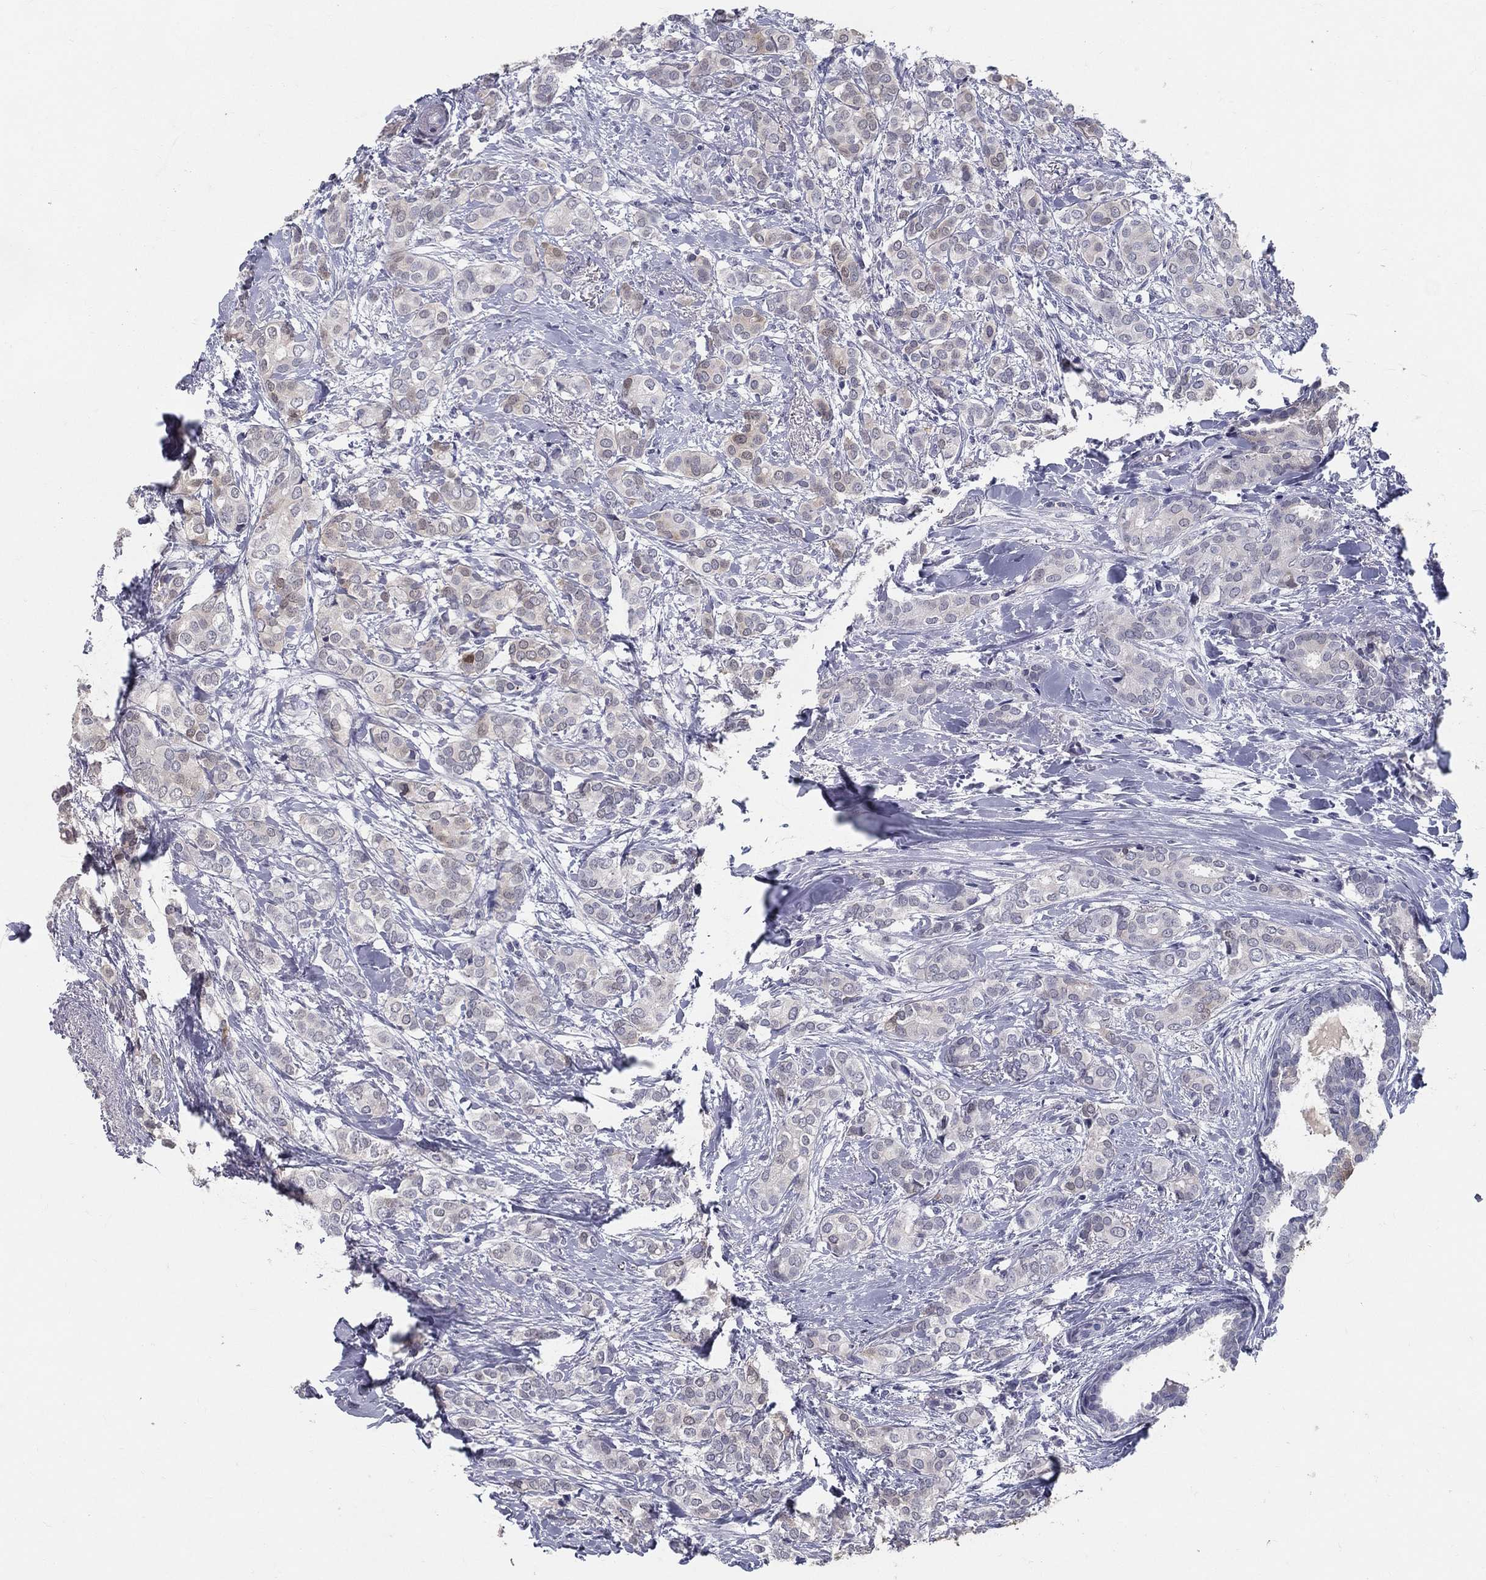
{"staining": {"intensity": "weak", "quantity": "<25%", "location": "cytoplasmic/membranous"}, "tissue": "breast cancer", "cell_type": "Tumor cells", "image_type": "cancer", "snomed": [{"axis": "morphology", "description": "Duct carcinoma"}, {"axis": "topography", "description": "Breast"}], "caption": "Immunohistochemistry (IHC) micrograph of neoplastic tissue: breast cancer stained with DAB demonstrates no significant protein positivity in tumor cells. (Stains: DAB (3,3'-diaminobenzidine) IHC with hematoxylin counter stain, Microscopy: brightfield microscopy at high magnification).", "gene": "ACE2", "patient": {"sex": "female", "age": 73}}